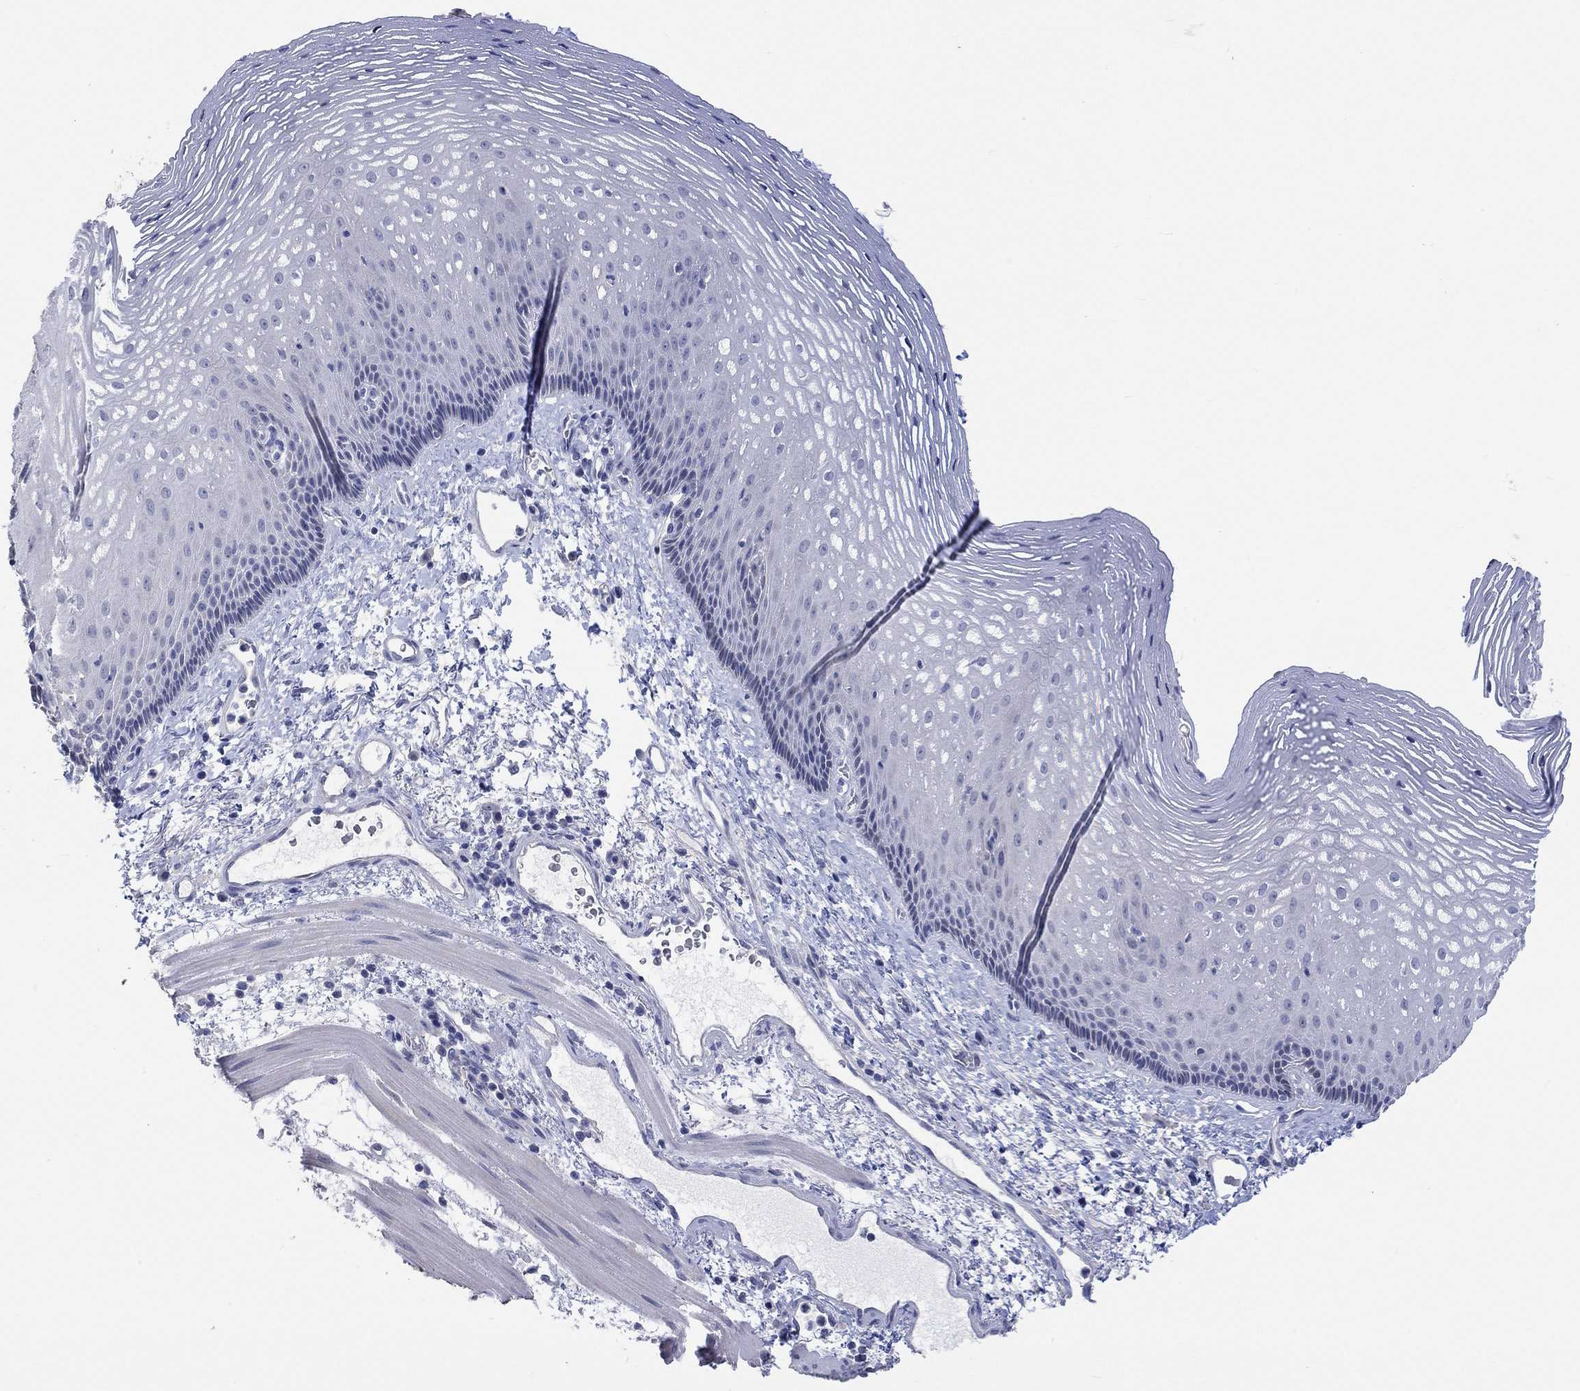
{"staining": {"intensity": "negative", "quantity": "none", "location": "none"}, "tissue": "esophagus", "cell_type": "Squamous epithelial cells", "image_type": "normal", "snomed": [{"axis": "morphology", "description": "Normal tissue, NOS"}, {"axis": "topography", "description": "Esophagus"}], "caption": "DAB immunohistochemical staining of normal human esophagus demonstrates no significant positivity in squamous epithelial cells. (DAB immunohistochemistry (IHC), high magnification).", "gene": "PNMA5", "patient": {"sex": "male", "age": 76}}